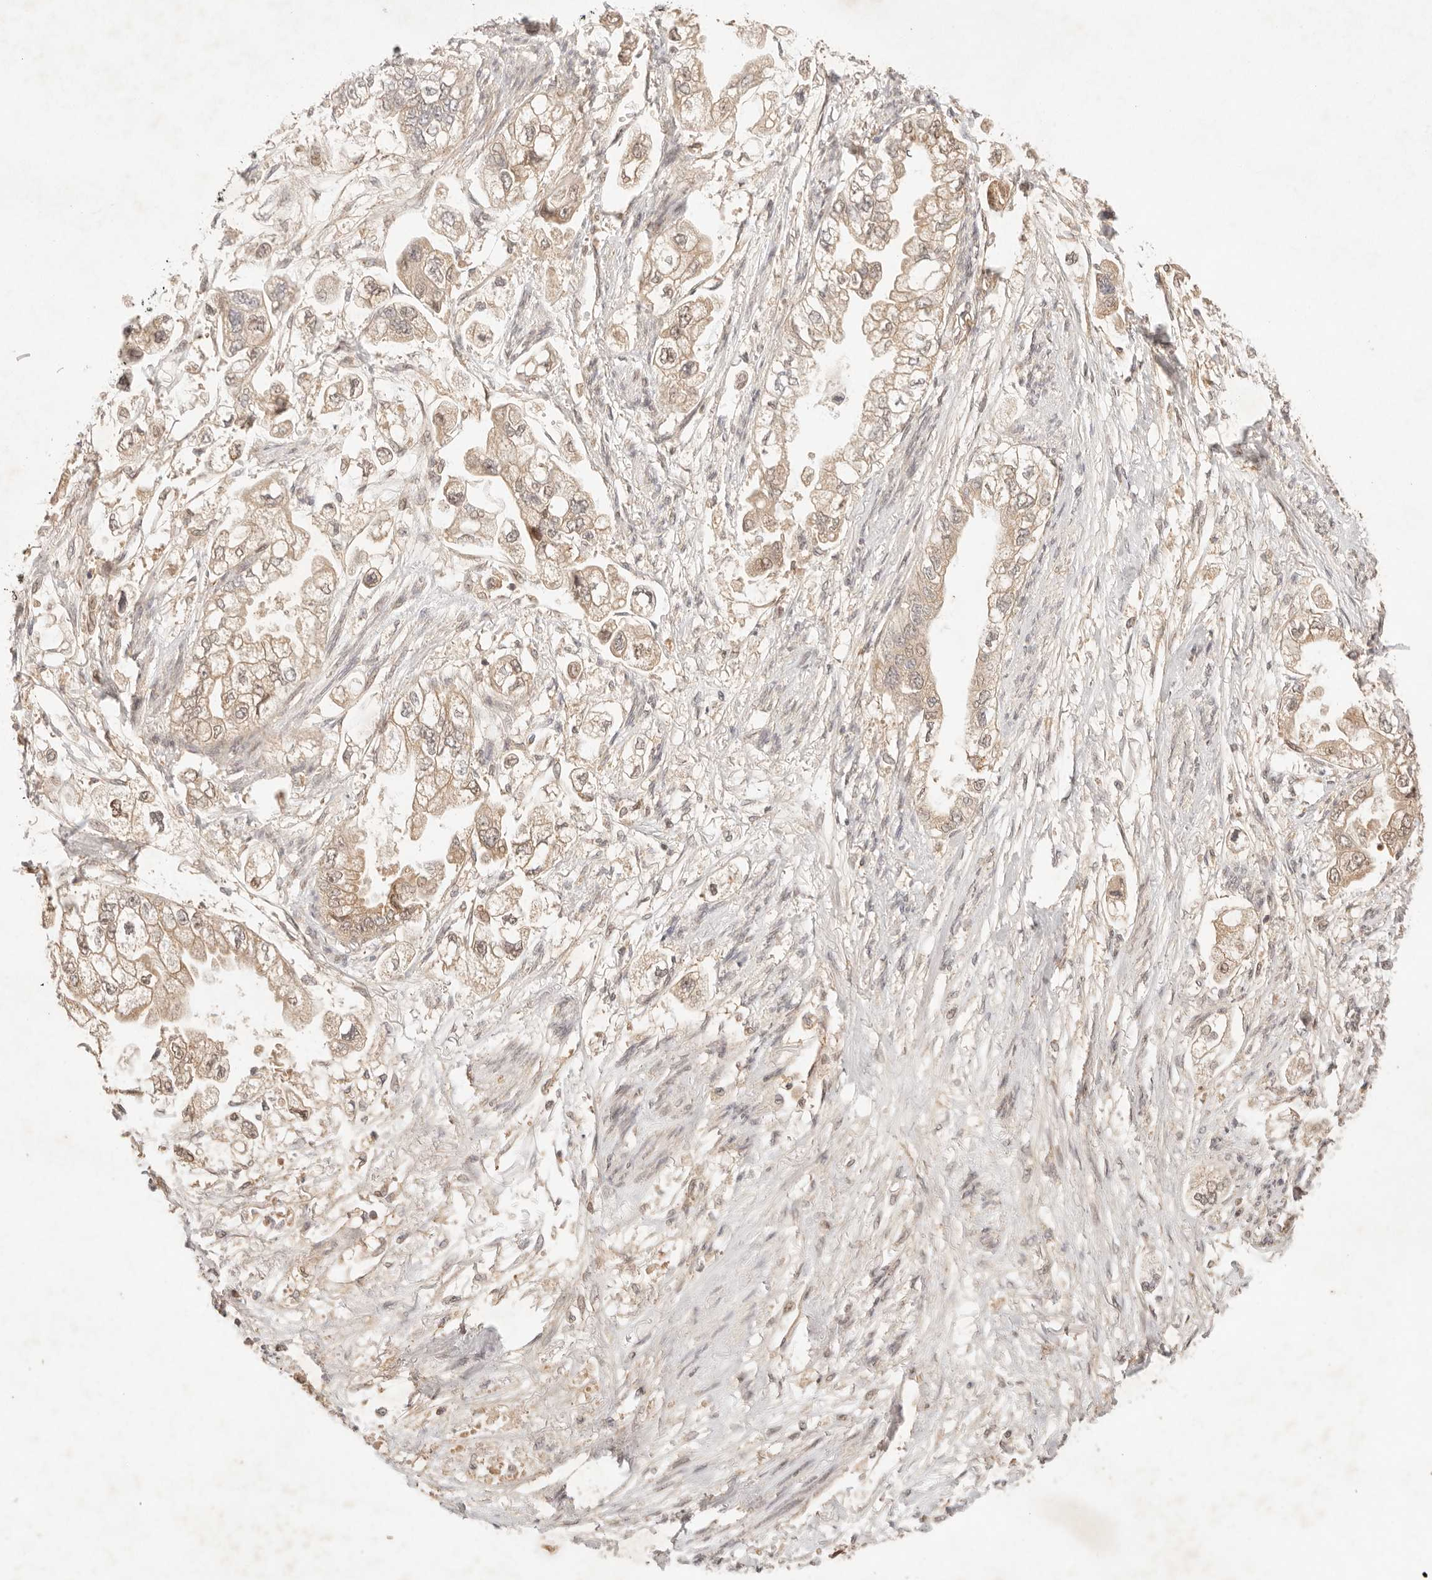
{"staining": {"intensity": "weak", "quantity": ">75%", "location": "cytoplasmic/membranous,nuclear"}, "tissue": "stomach cancer", "cell_type": "Tumor cells", "image_type": "cancer", "snomed": [{"axis": "morphology", "description": "Adenocarcinoma, NOS"}, {"axis": "topography", "description": "Stomach"}], "caption": "Protein expression analysis of stomach adenocarcinoma demonstrates weak cytoplasmic/membranous and nuclear staining in approximately >75% of tumor cells.", "gene": "PHLDA3", "patient": {"sex": "male", "age": 62}}